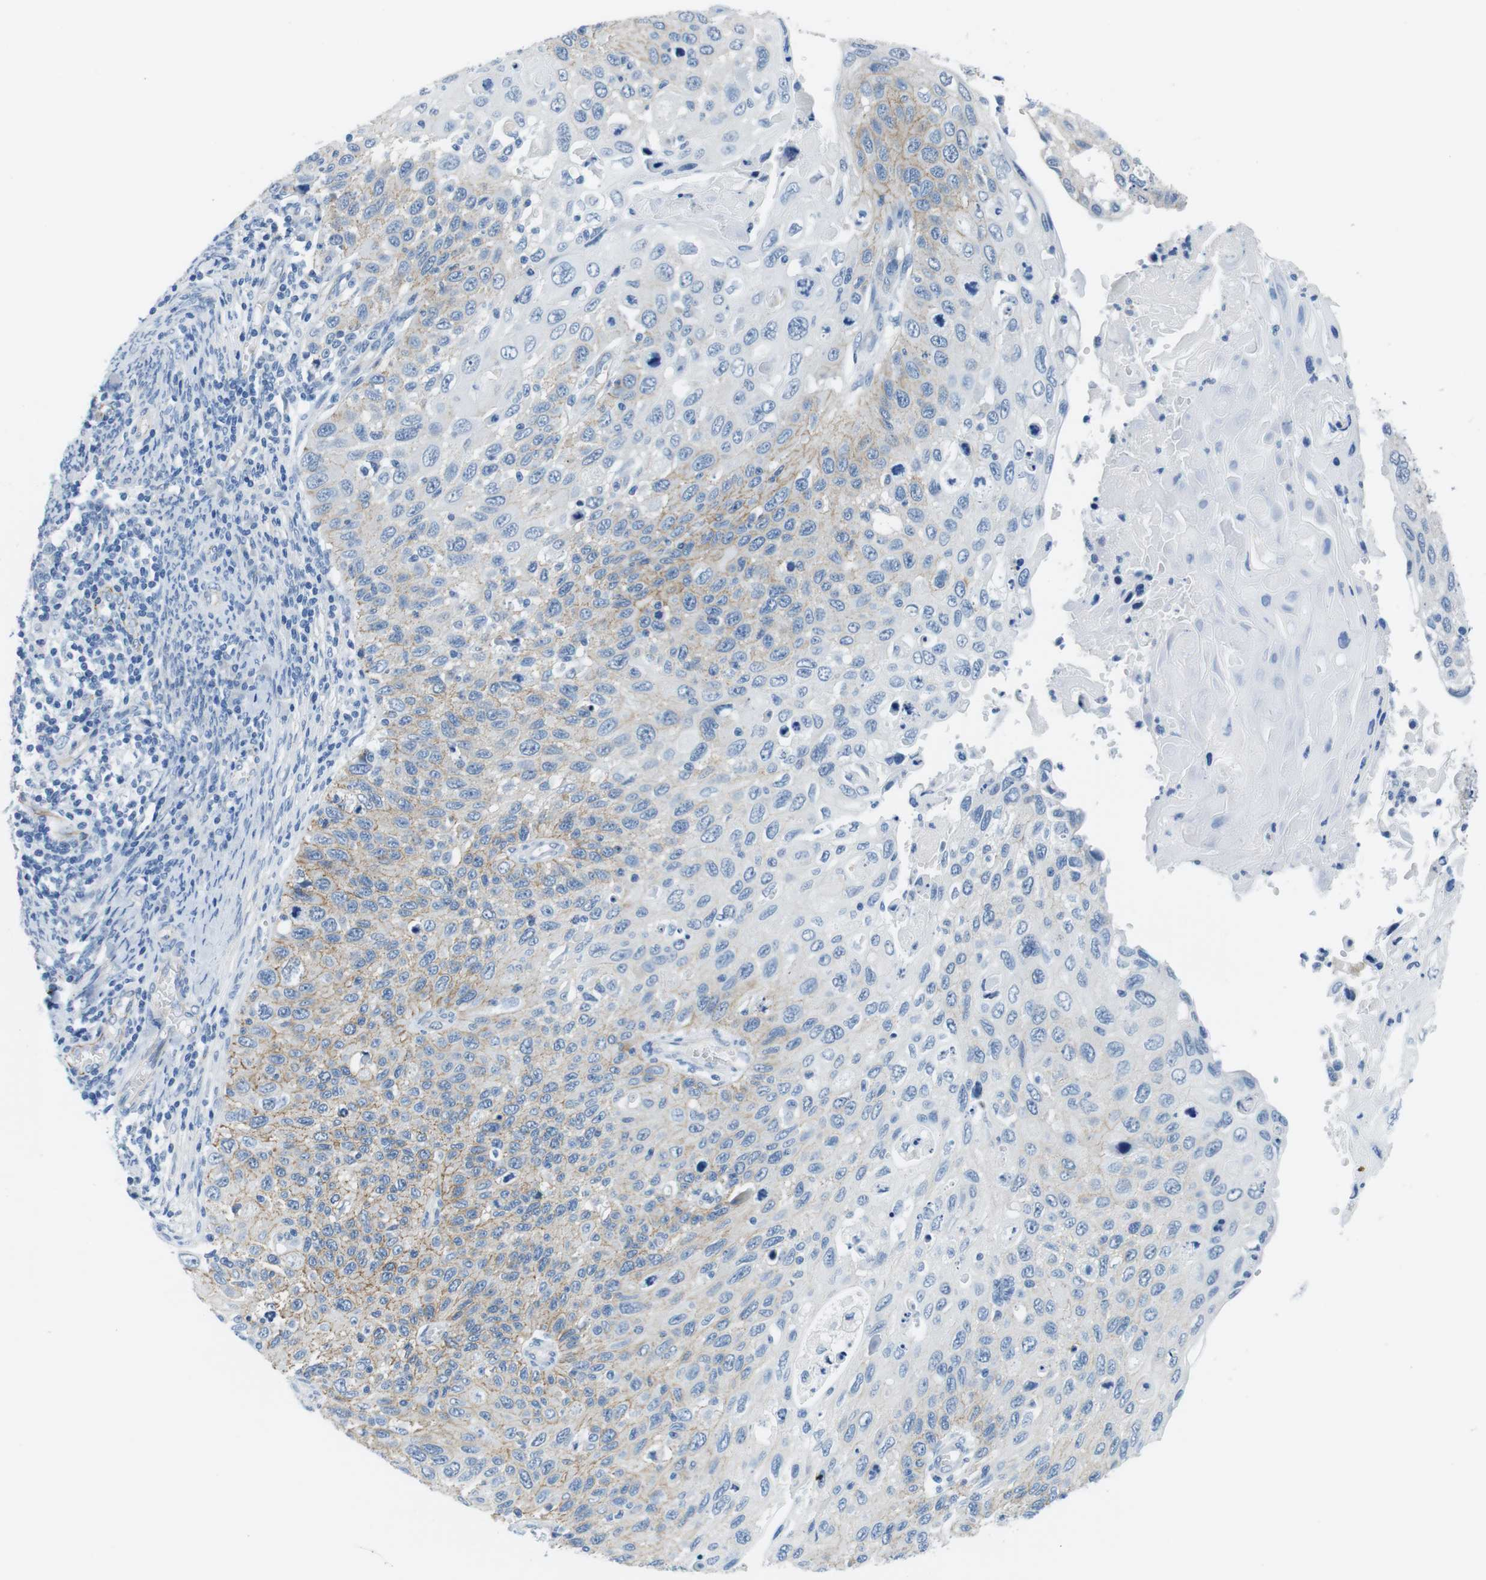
{"staining": {"intensity": "weak", "quantity": ">75%", "location": "cytoplasmic/membranous"}, "tissue": "cervical cancer", "cell_type": "Tumor cells", "image_type": "cancer", "snomed": [{"axis": "morphology", "description": "Squamous cell carcinoma, NOS"}, {"axis": "topography", "description": "Cervix"}], "caption": "IHC (DAB (3,3'-diaminobenzidine)) staining of cervical squamous cell carcinoma shows weak cytoplasmic/membranous protein staining in about >75% of tumor cells.", "gene": "SLC6A6", "patient": {"sex": "female", "age": 70}}